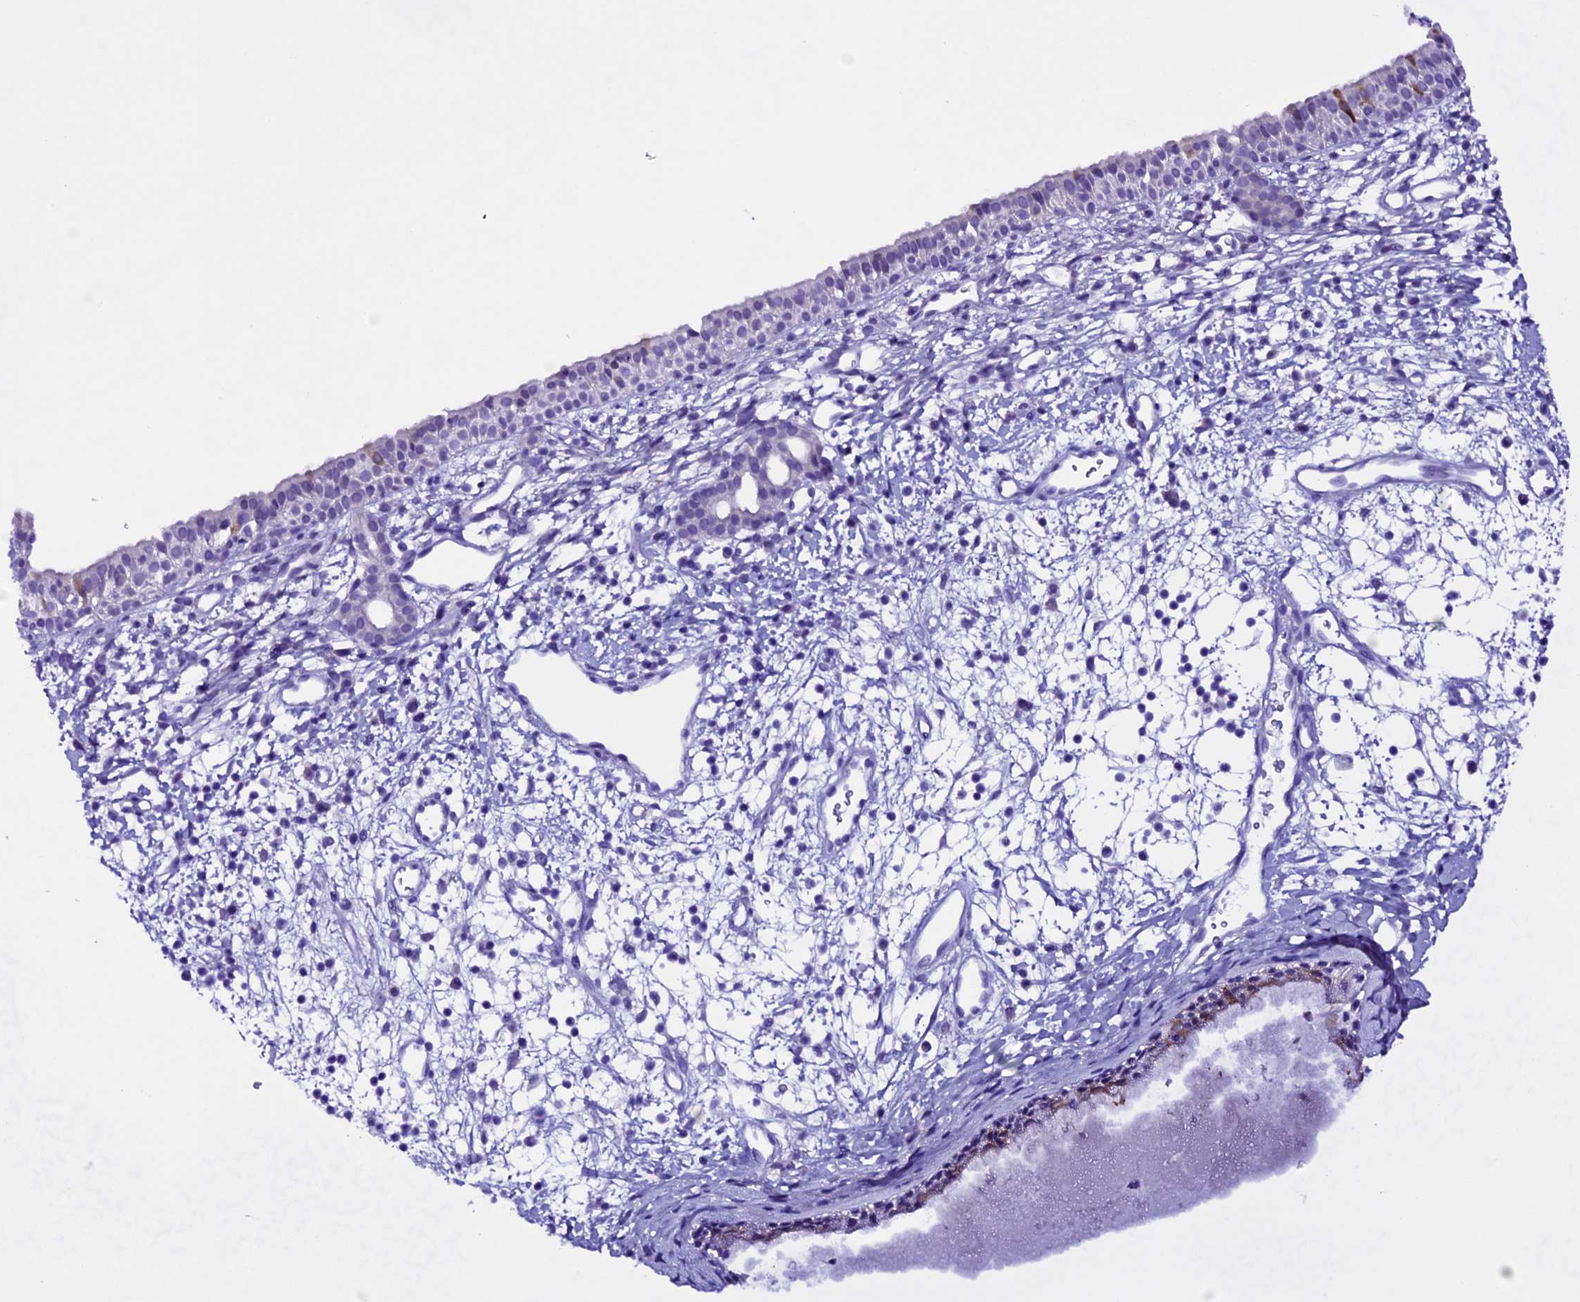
{"staining": {"intensity": "negative", "quantity": "none", "location": "none"}, "tissue": "nasopharynx", "cell_type": "Respiratory epithelial cells", "image_type": "normal", "snomed": [{"axis": "morphology", "description": "Normal tissue, NOS"}, {"axis": "topography", "description": "Nasopharynx"}], "caption": "High power microscopy micrograph of an IHC photomicrograph of normal nasopharynx, revealing no significant expression in respiratory epithelial cells. (DAB immunohistochemistry (IHC) visualized using brightfield microscopy, high magnification).", "gene": "XKR7", "patient": {"sex": "male", "age": 22}}